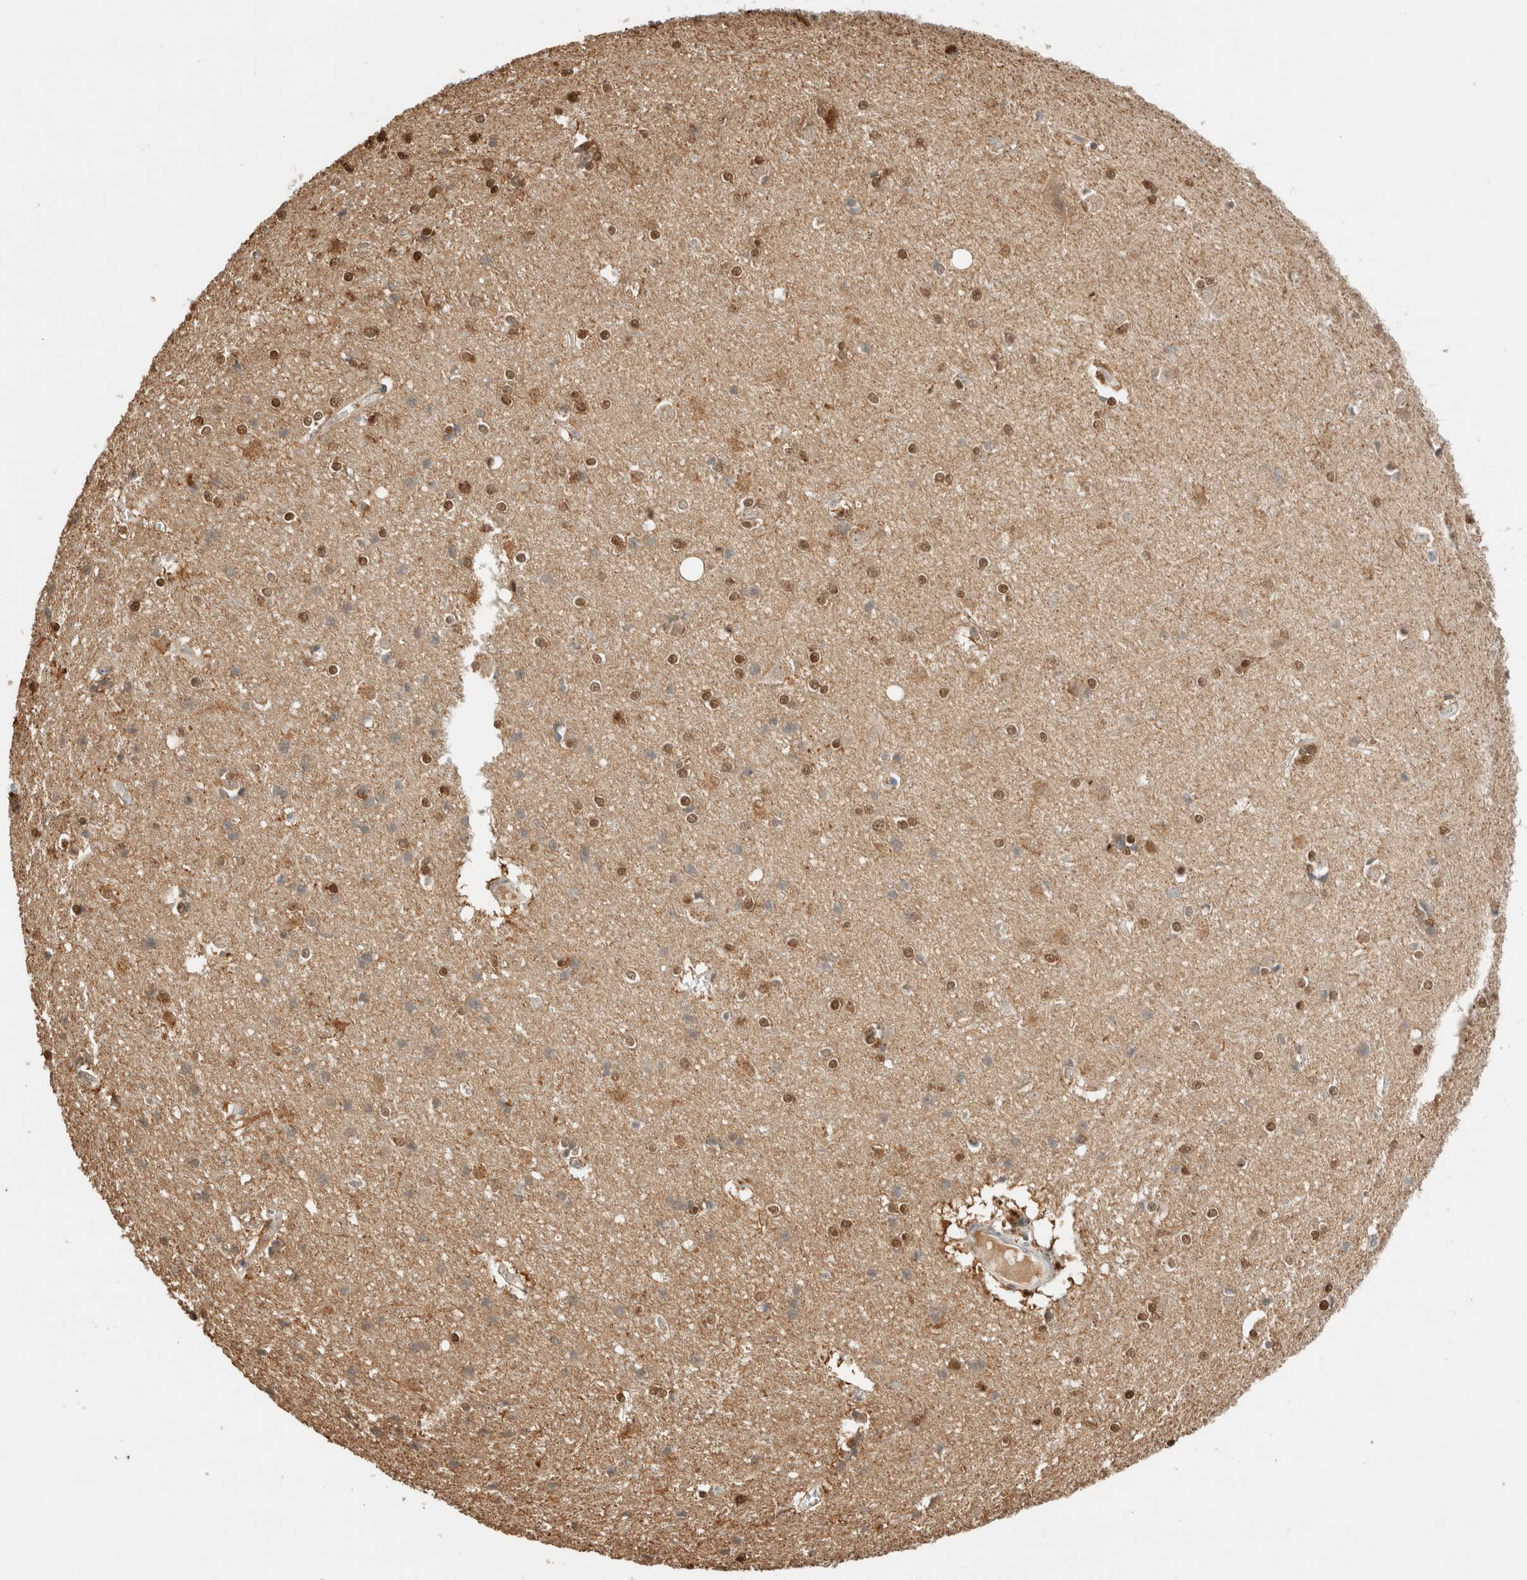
{"staining": {"intensity": "negative", "quantity": "none", "location": "none"}, "tissue": "cerebral cortex", "cell_type": "Endothelial cells", "image_type": "normal", "snomed": [{"axis": "morphology", "description": "Normal tissue, NOS"}, {"axis": "topography", "description": "Cerebral cortex"}], "caption": "A high-resolution photomicrograph shows immunohistochemistry (IHC) staining of unremarkable cerebral cortex, which exhibits no significant positivity in endothelial cells. Nuclei are stained in blue.", "gene": "CA13", "patient": {"sex": "male", "age": 54}}